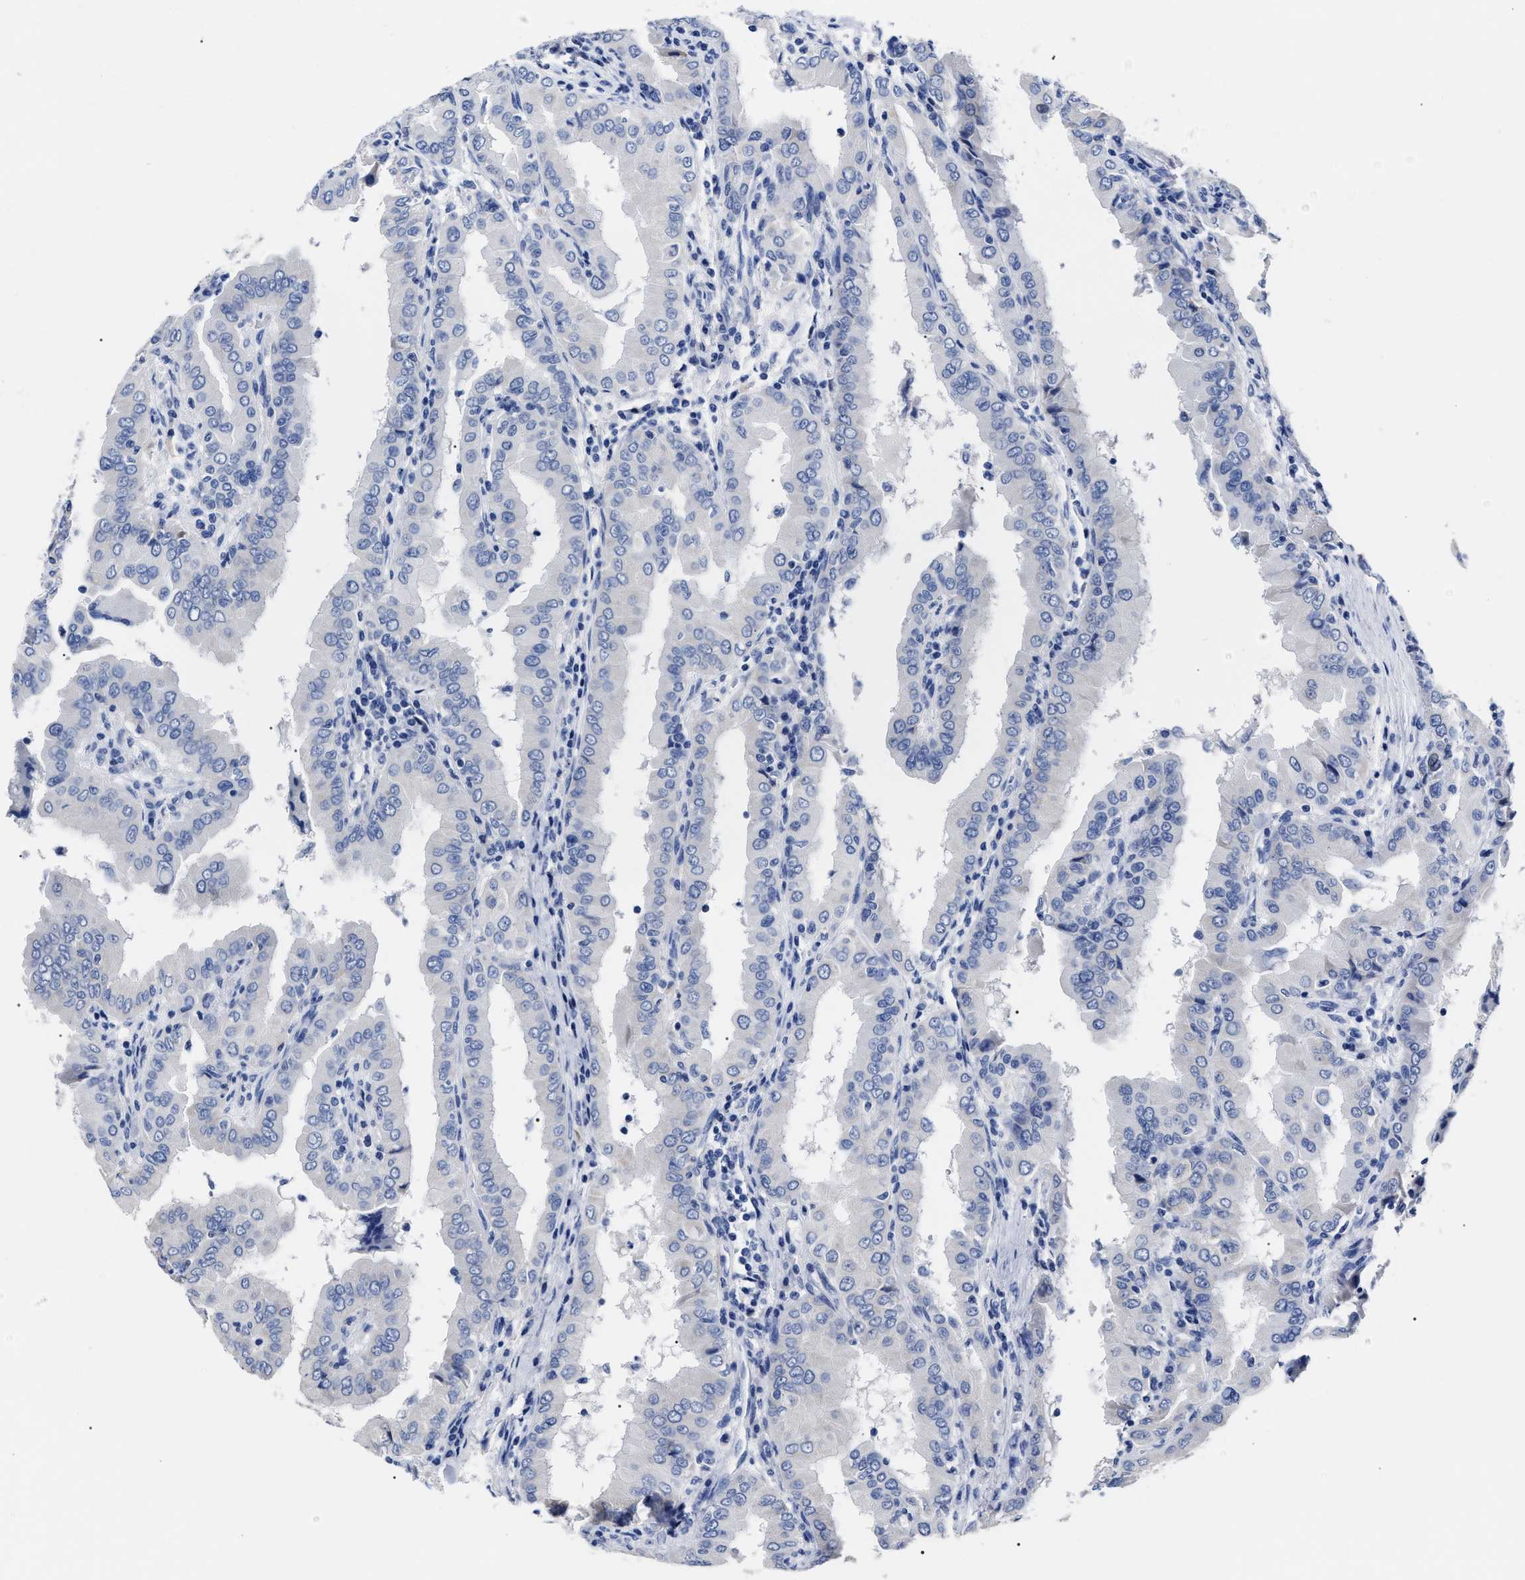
{"staining": {"intensity": "negative", "quantity": "none", "location": "none"}, "tissue": "thyroid cancer", "cell_type": "Tumor cells", "image_type": "cancer", "snomed": [{"axis": "morphology", "description": "Papillary adenocarcinoma, NOS"}, {"axis": "topography", "description": "Thyroid gland"}], "caption": "An immunohistochemistry histopathology image of papillary adenocarcinoma (thyroid) is shown. There is no staining in tumor cells of papillary adenocarcinoma (thyroid).", "gene": "ALPG", "patient": {"sex": "male", "age": 33}}